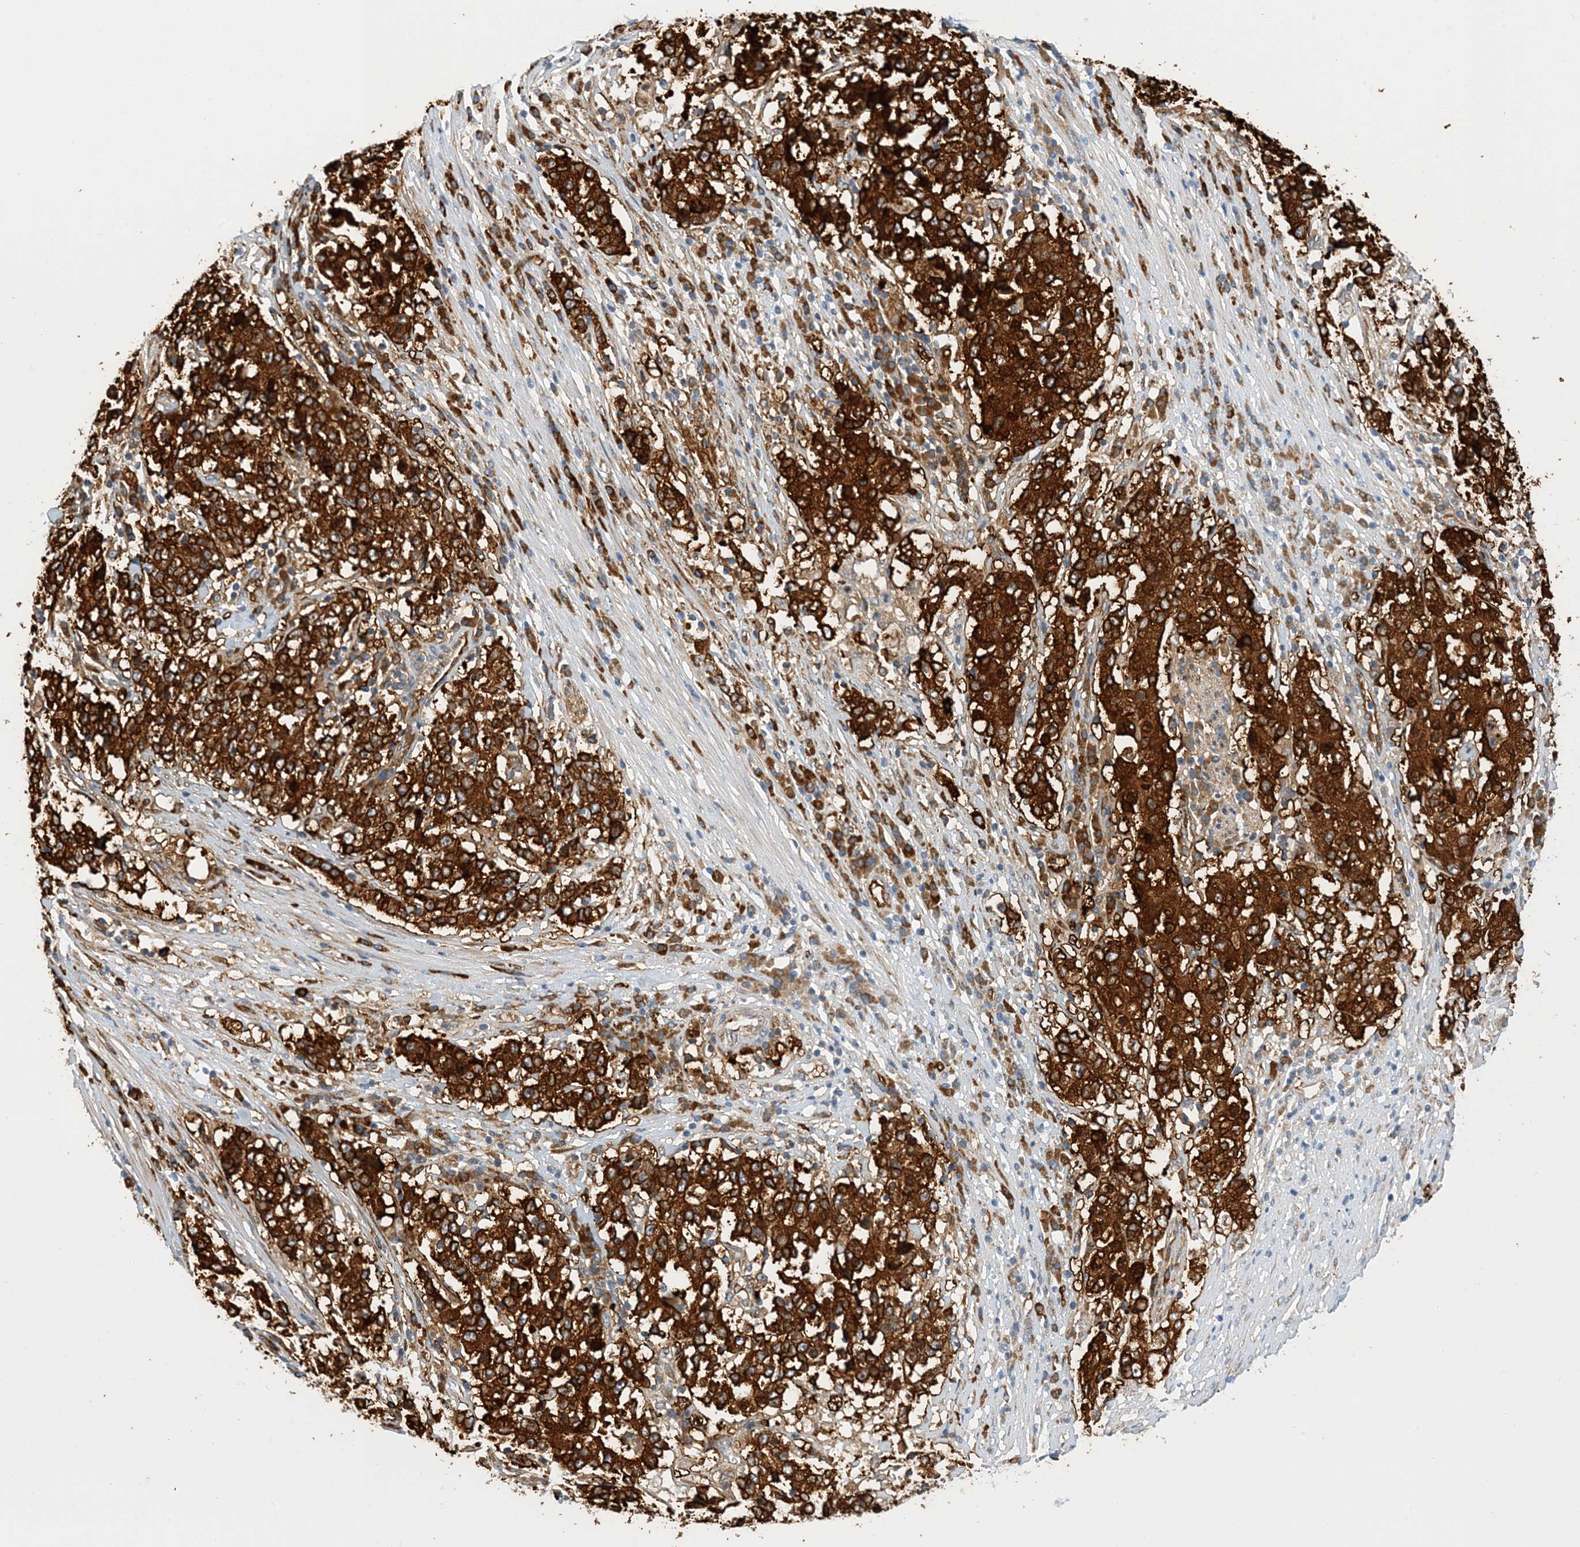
{"staining": {"intensity": "strong", "quantity": ">75%", "location": "cytoplasmic/membranous"}, "tissue": "stomach cancer", "cell_type": "Tumor cells", "image_type": "cancer", "snomed": [{"axis": "morphology", "description": "Adenocarcinoma, NOS"}, {"axis": "topography", "description": "Stomach"}], "caption": "Strong cytoplasmic/membranous protein positivity is seen in approximately >75% of tumor cells in stomach adenocarcinoma.", "gene": "PCDHA2", "patient": {"sex": "male", "age": 59}}